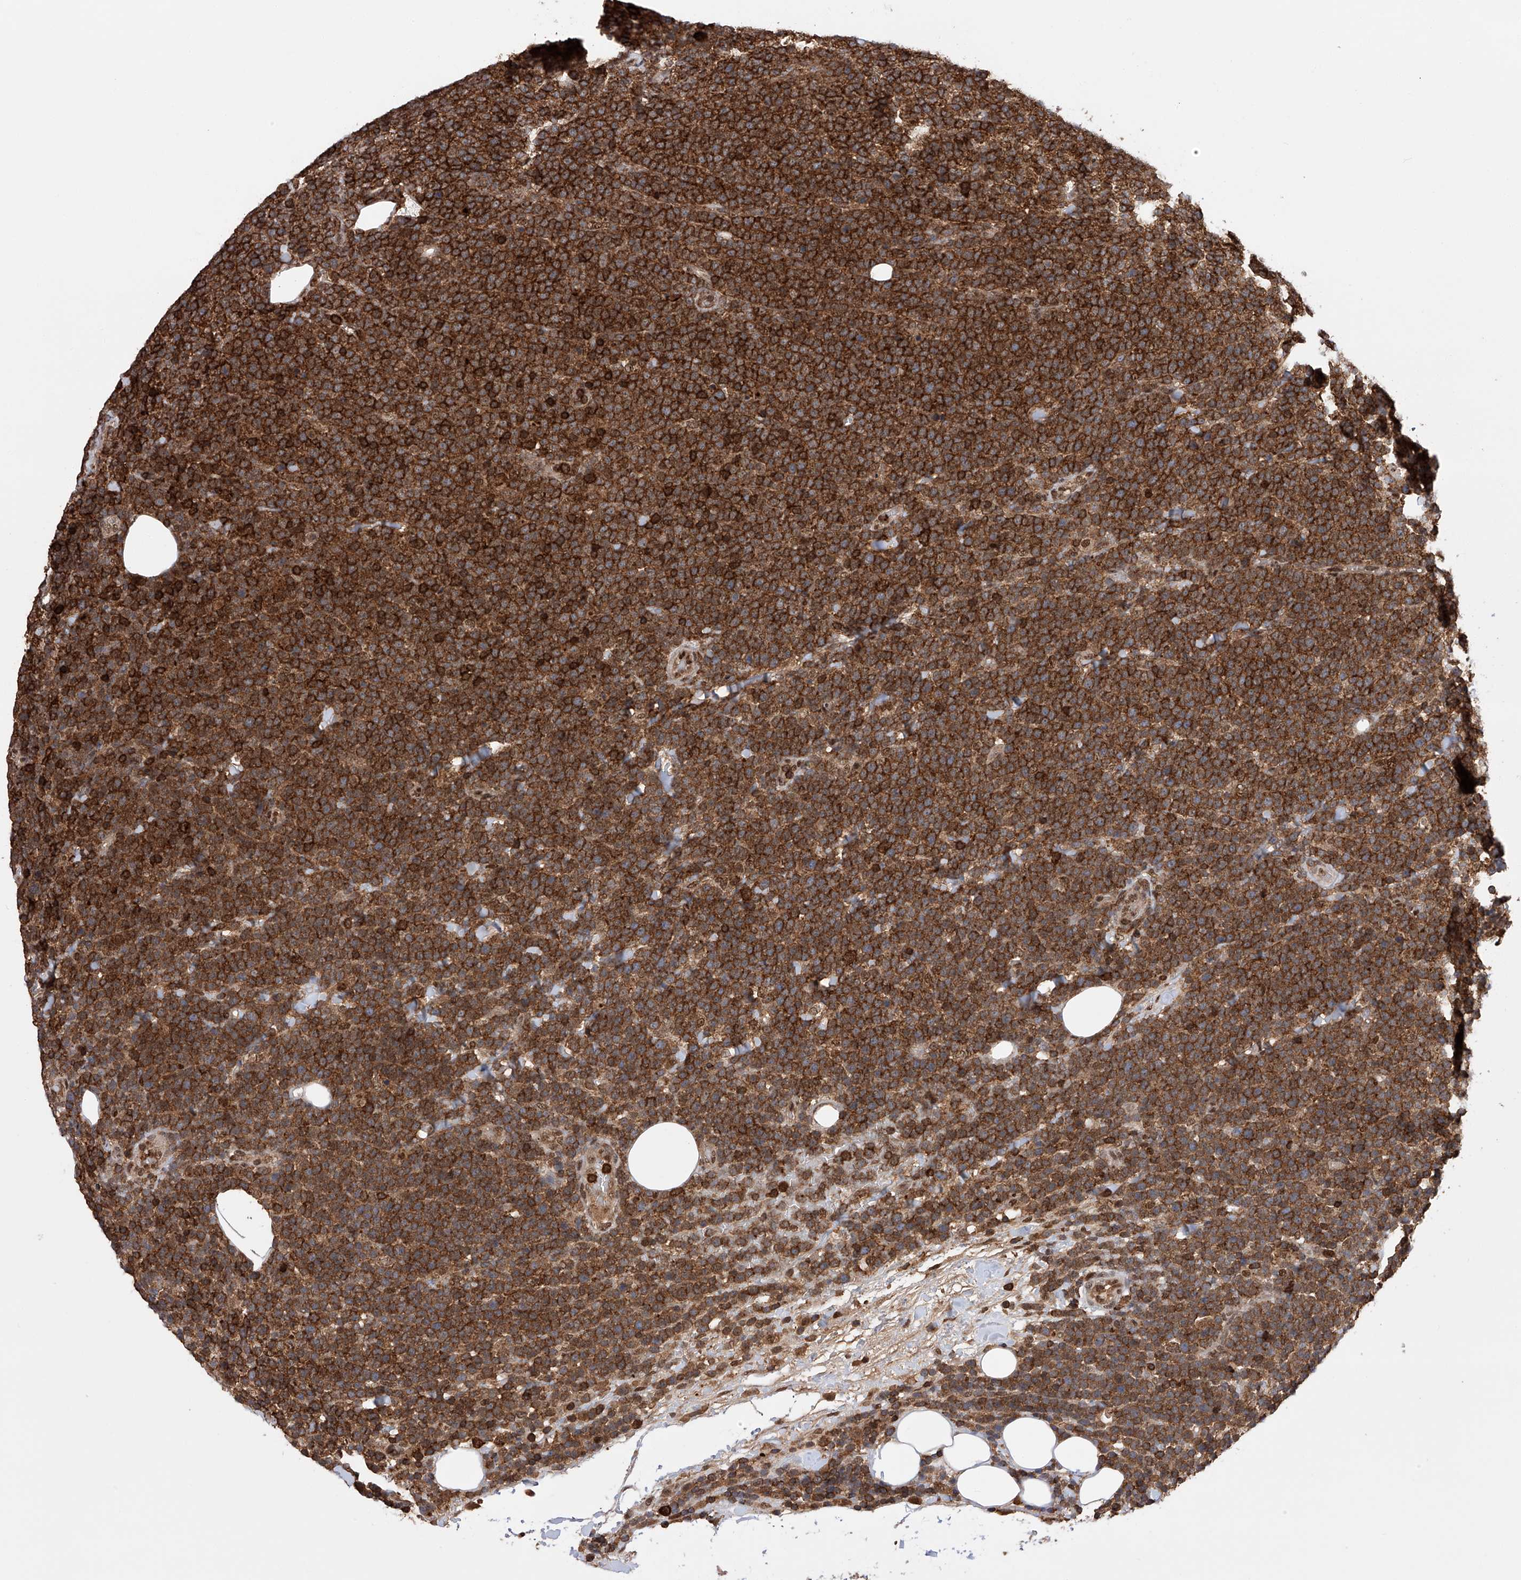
{"staining": {"intensity": "strong", "quantity": ">75%", "location": "cytoplasmic/membranous"}, "tissue": "lymphoma", "cell_type": "Tumor cells", "image_type": "cancer", "snomed": [{"axis": "morphology", "description": "Malignant lymphoma, non-Hodgkin's type, High grade"}, {"axis": "topography", "description": "Lymph node"}], "caption": "The histopathology image displays staining of lymphoma, revealing strong cytoplasmic/membranous protein positivity (brown color) within tumor cells.", "gene": "ZNF280D", "patient": {"sex": "male", "age": 61}}